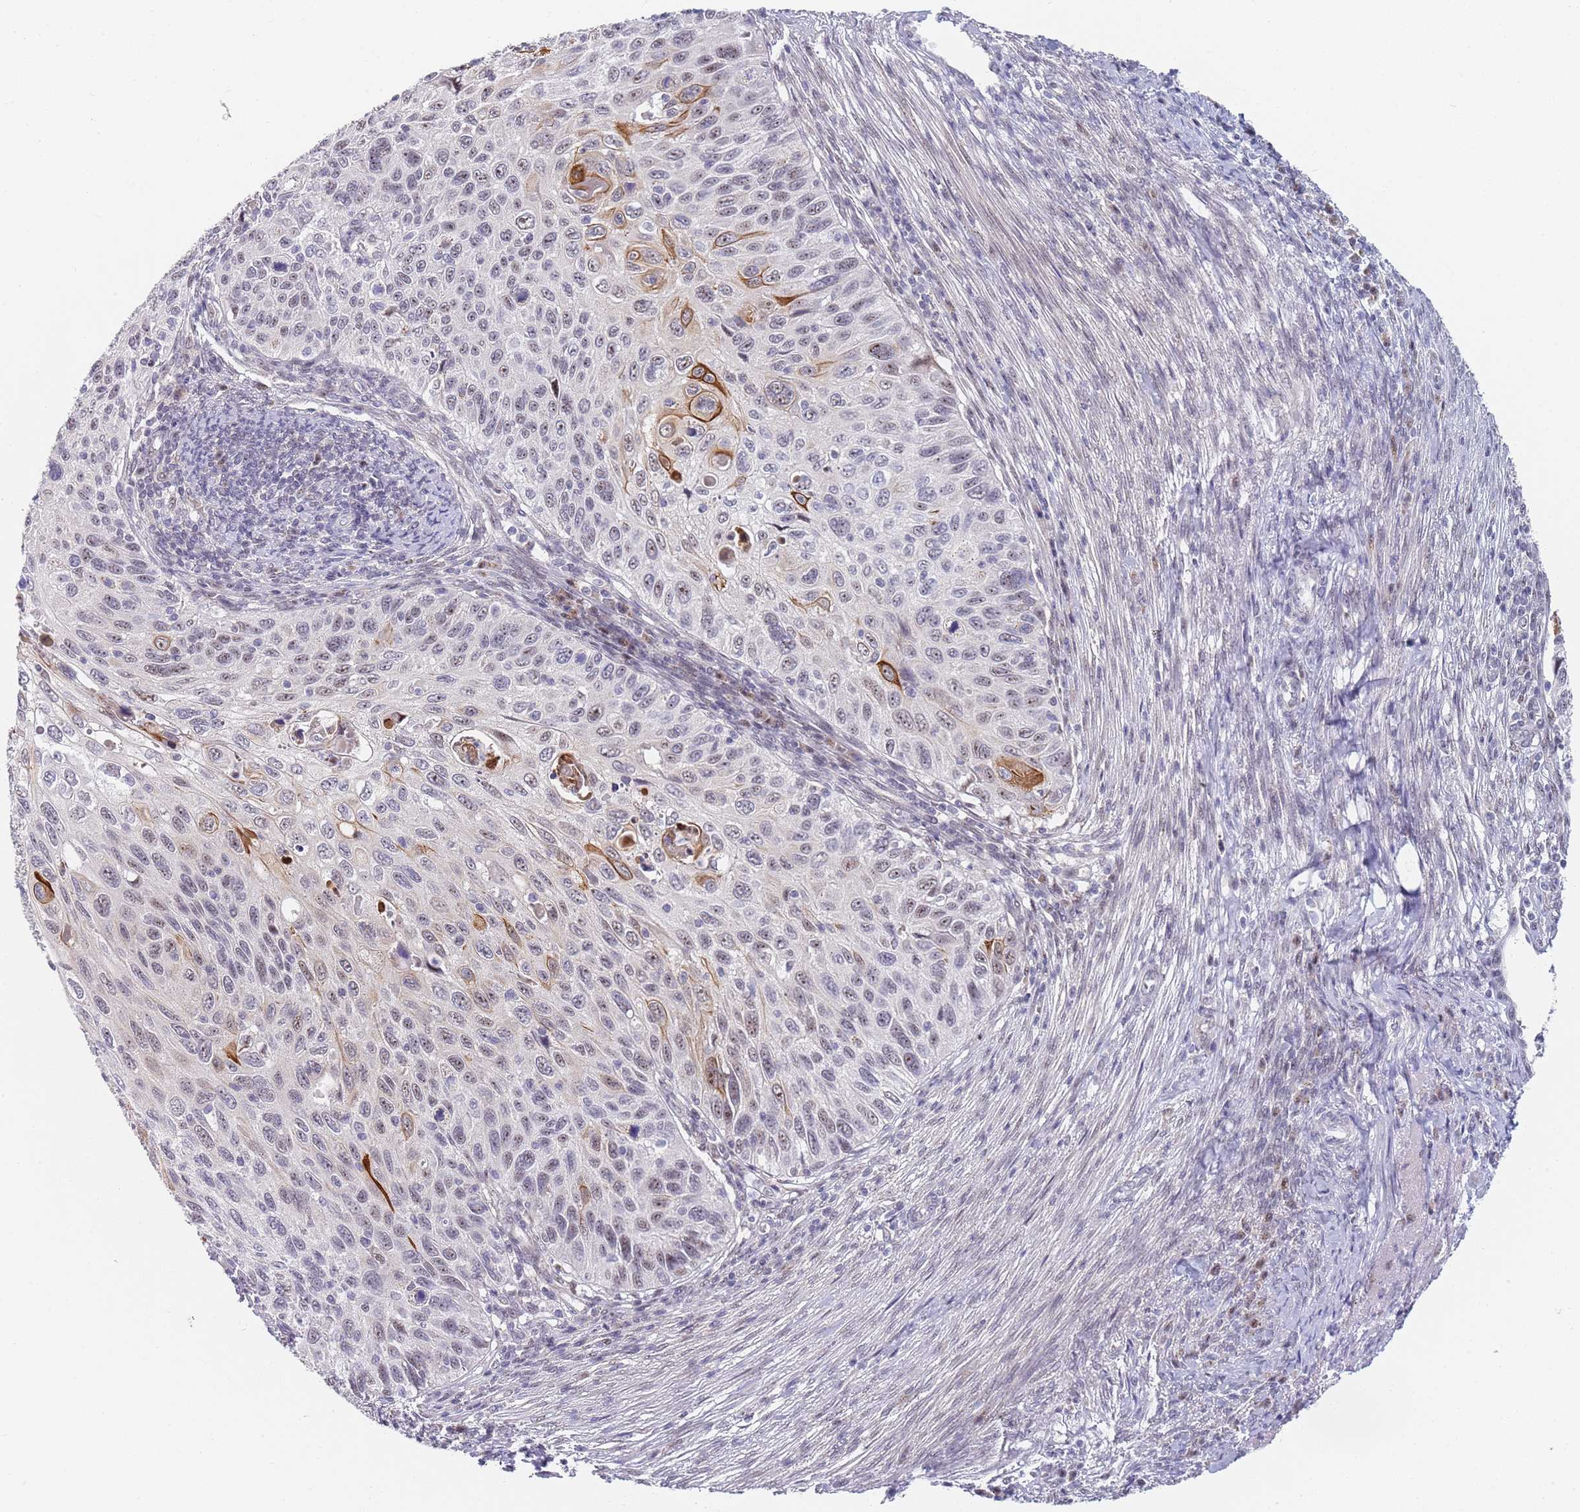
{"staining": {"intensity": "strong", "quantity": "<25%", "location": "cytoplasmic/membranous"}, "tissue": "cervical cancer", "cell_type": "Tumor cells", "image_type": "cancer", "snomed": [{"axis": "morphology", "description": "Squamous cell carcinoma, NOS"}, {"axis": "topography", "description": "Cervix"}], "caption": "Squamous cell carcinoma (cervical) tissue demonstrates strong cytoplasmic/membranous positivity in about <25% of tumor cells (Stains: DAB (3,3'-diaminobenzidine) in brown, nuclei in blue, Microscopy: brightfield microscopy at high magnification).", "gene": "PLCL2", "patient": {"sex": "female", "age": 70}}